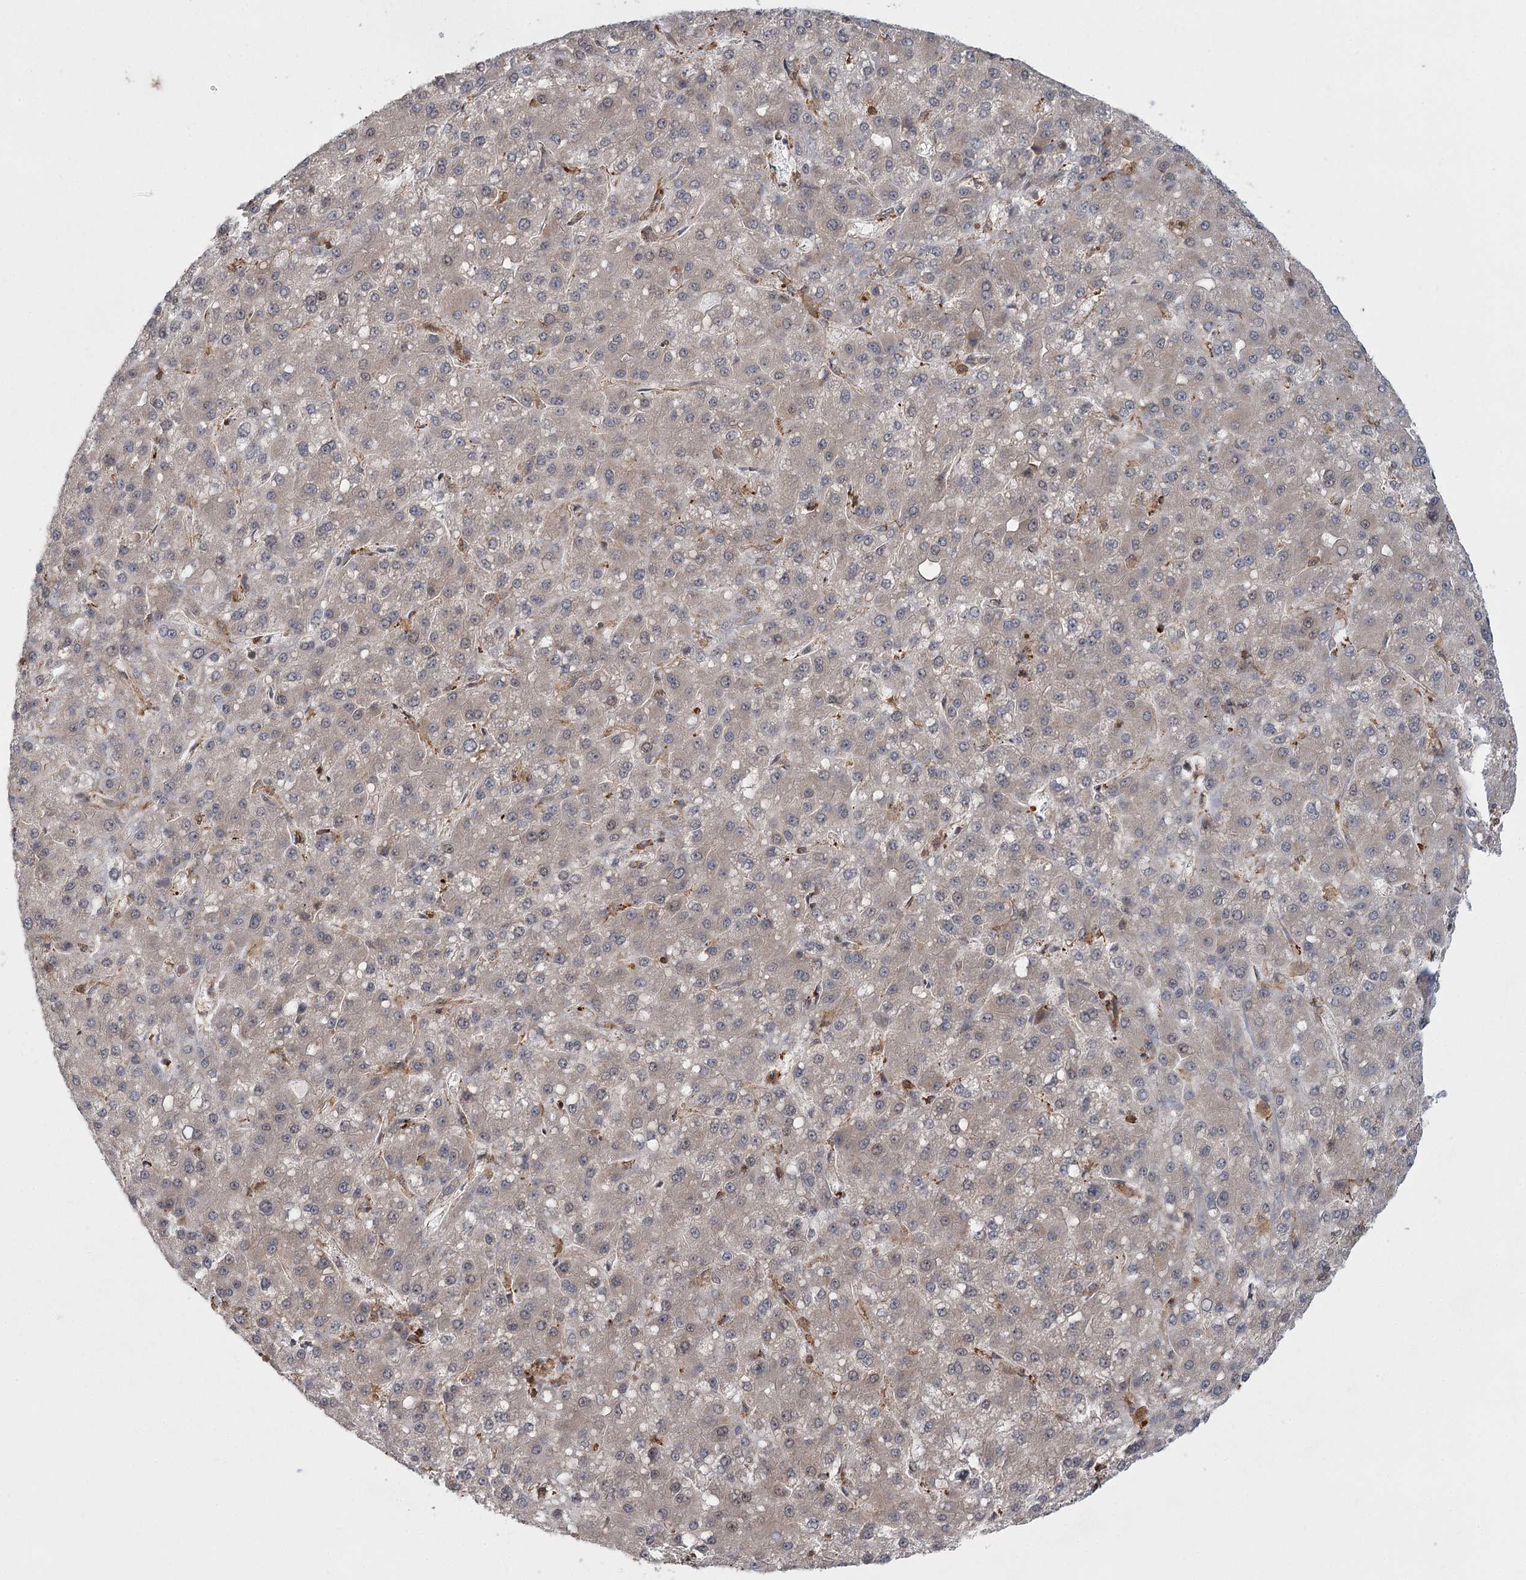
{"staining": {"intensity": "negative", "quantity": "none", "location": "none"}, "tissue": "liver cancer", "cell_type": "Tumor cells", "image_type": "cancer", "snomed": [{"axis": "morphology", "description": "Carcinoma, Hepatocellular, NOS"}, {"axis": "topography", "description": "Liver"}], "caption": "Protein analysis of liver cancer demonstrates no significant expression in tumor cells. (Immunohistochemistry, brightfield microscopy, high magnification).", "gene": "MEPE", "patient": {"sex": "male", "age": 67}}